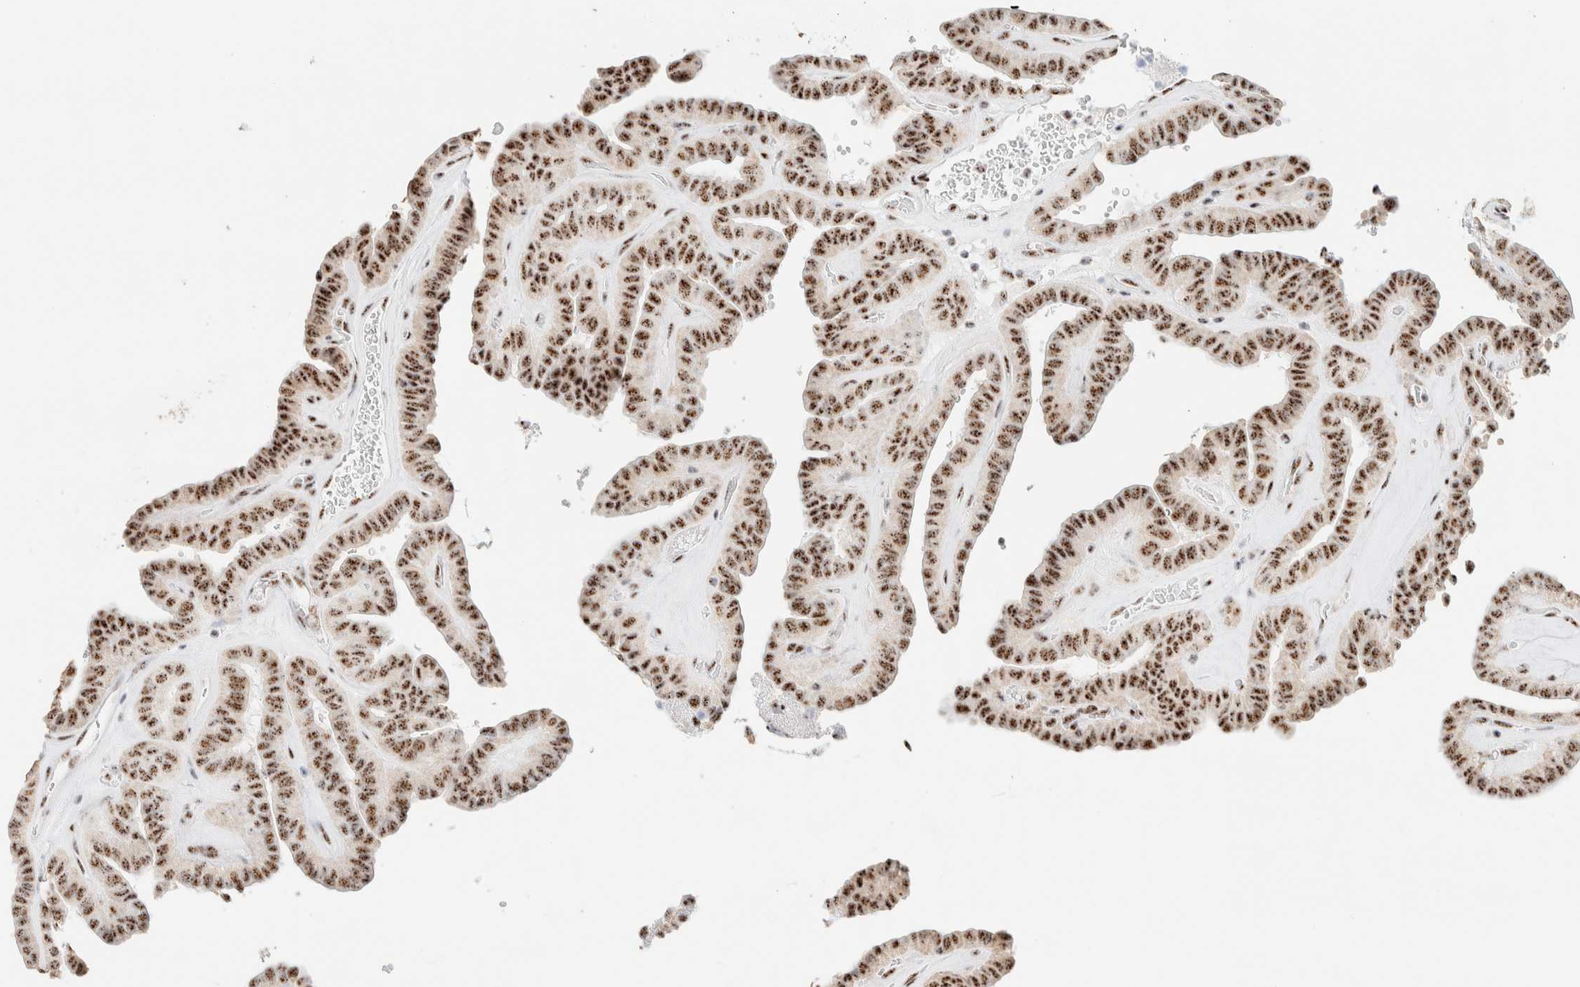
{"staining": {"intensity": "moderate", "quantity": ">75%", "location": "nuclear"}, "tissue": "thyroid cancer", "cell_type": "Tumor cells", "image_type": "cancer", "snomed": [{"axis": "morphology", "description": "Papillary adenocarcinoma, NOS"}, {"axis": "topography", "description": "Thyroid gland"}], "caption": "Thyroid cancer (papillary adenocarcinoma) stained with a brown dye demonstrates moderate nuclear positive positivity in approximately >75% of tumor cells.", "gene": "SON", "patient": {"sex": "male", "age": 77}}